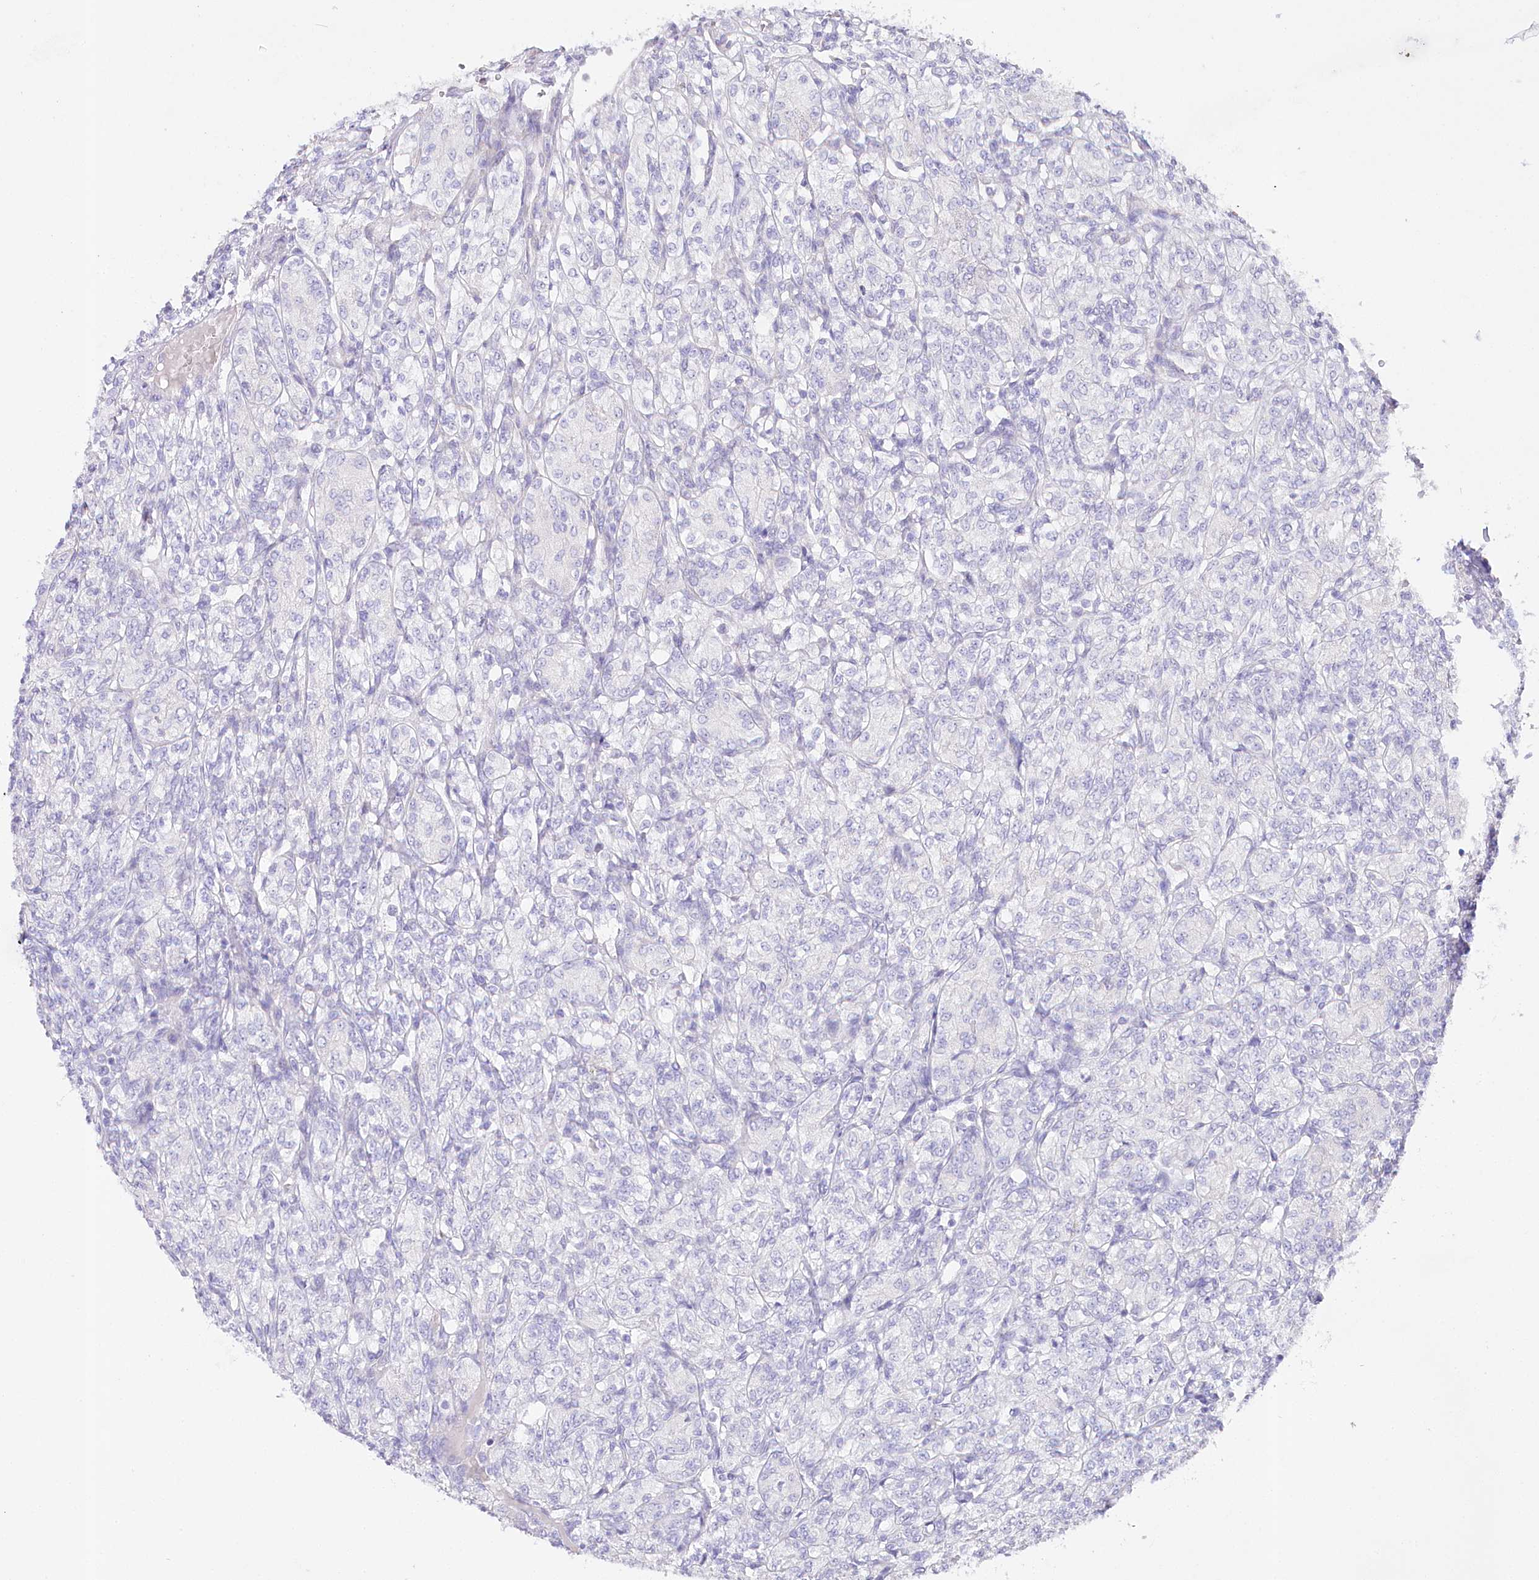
{"staining": {"intensity": "negative", "quantity": "none", "location": "none"}, "tissue": "renal cancer", "cell_type": "Tumor cells", "image_type": "cancer", "snomed": [{"axis": "morphology", "description": "Adenocarcinoma, NOS"}, {"axis": "topography", "description": "Kidney"}], "caption": "Immunohistochemical staining of human adenocarcinoma (renal) displays no significant expression in tumor cells.", "gene": "CSN3", "patient": {"sex": "male", "age": 77}}